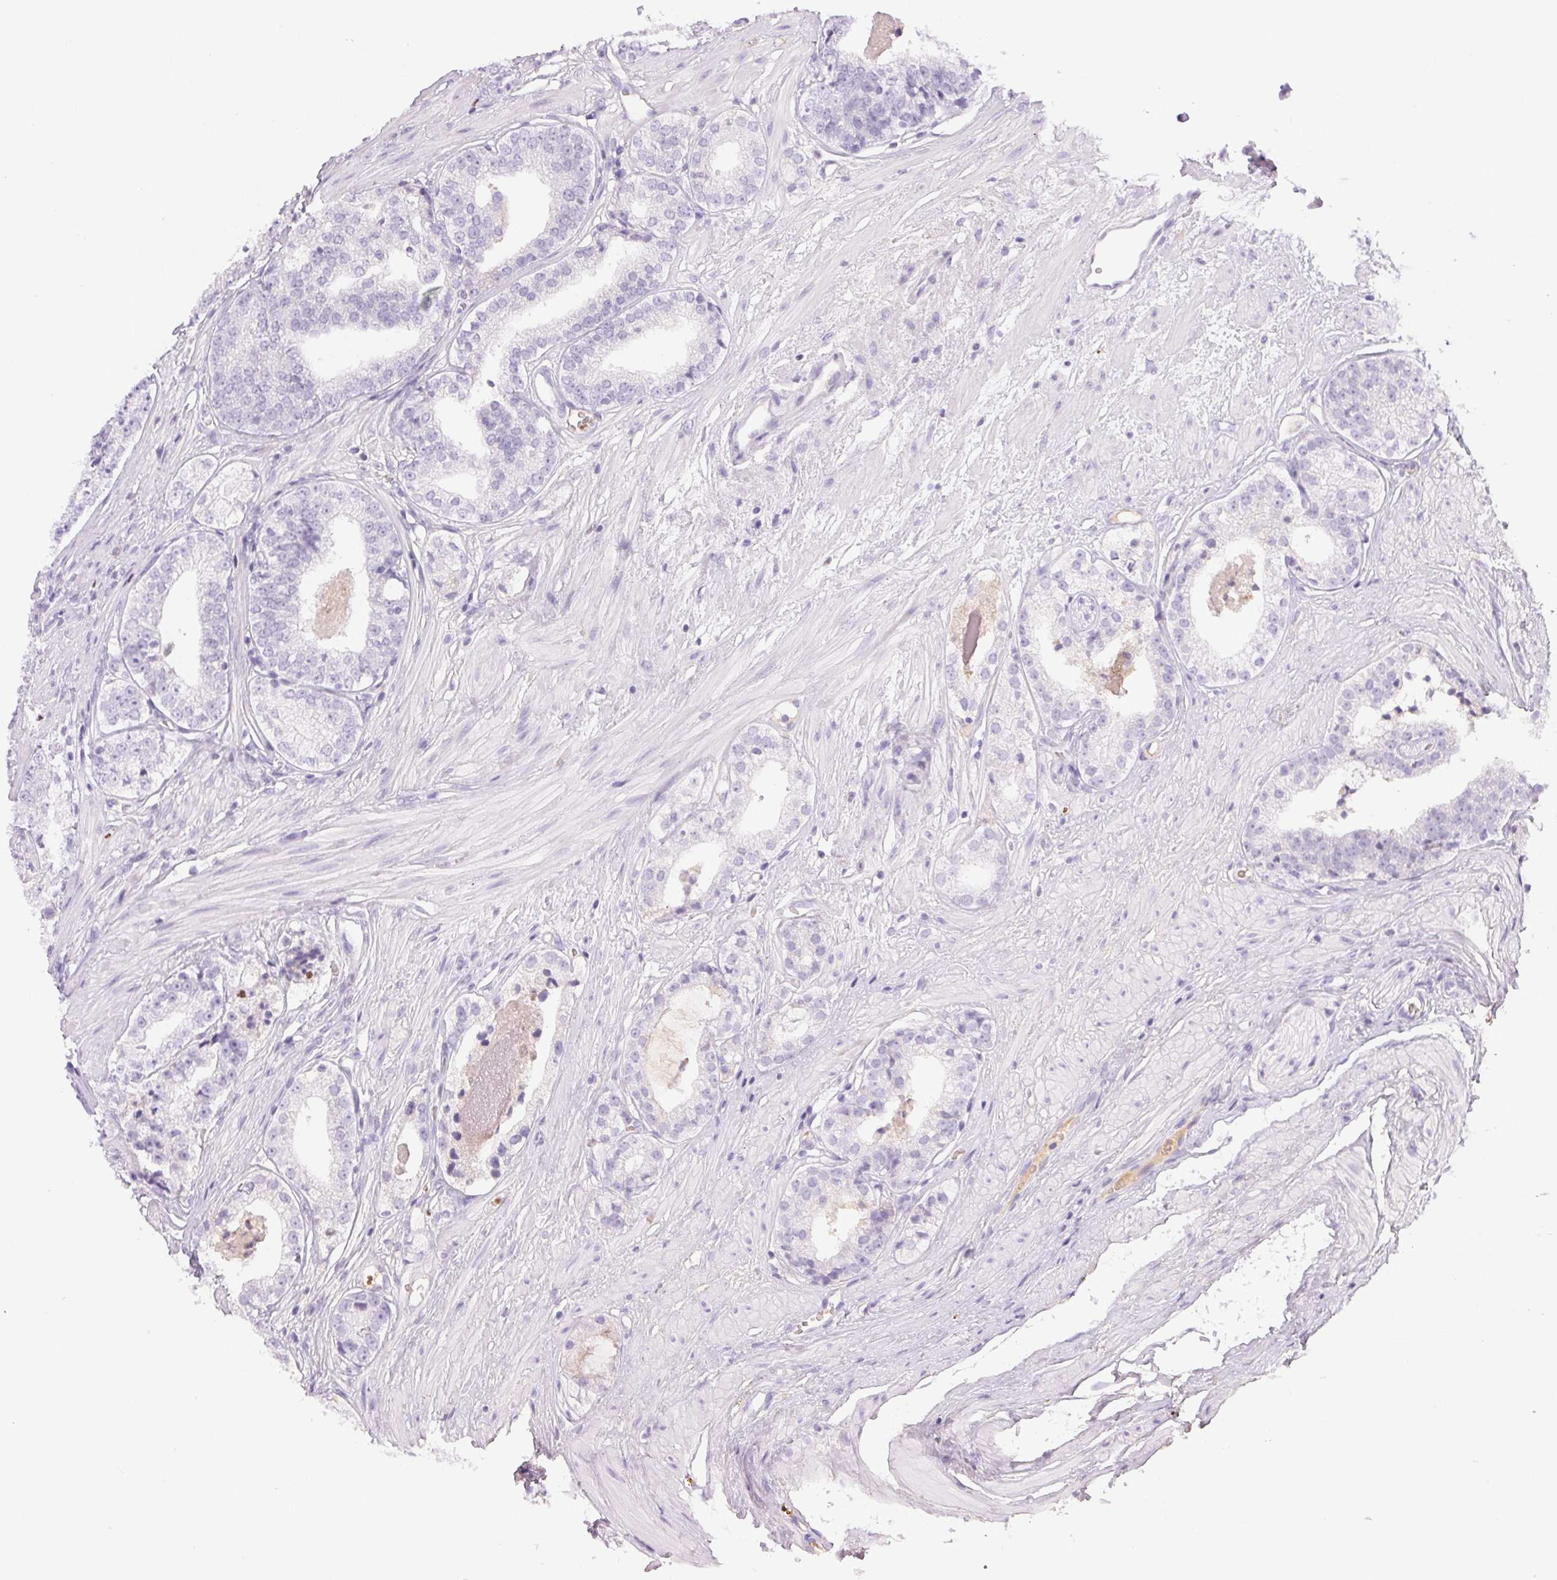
{"staining": {"intensity": "negative", "quantity": "none", "location": "none"}, "tissue": "prostate cancer", "cell_type": "Tumor cells", "image_type": "cancer", "snomed": [{"axis": "morphology", "description": "Adenocarcinoma, Low grade"}, {"axis": "topography", "description": "Prostate"}], "caption": "DAB (3,3'-diaminobenzidine) immunohistochemical staining of human prostate cancer exhibits no significant staining in tumor cells. (DAB (3,3'-diaminobenzidine) IHC visualized using brightfield microscopy, high magnification).", "gene": "PADI4", "patient": {"sex": "male", "age": 60}}